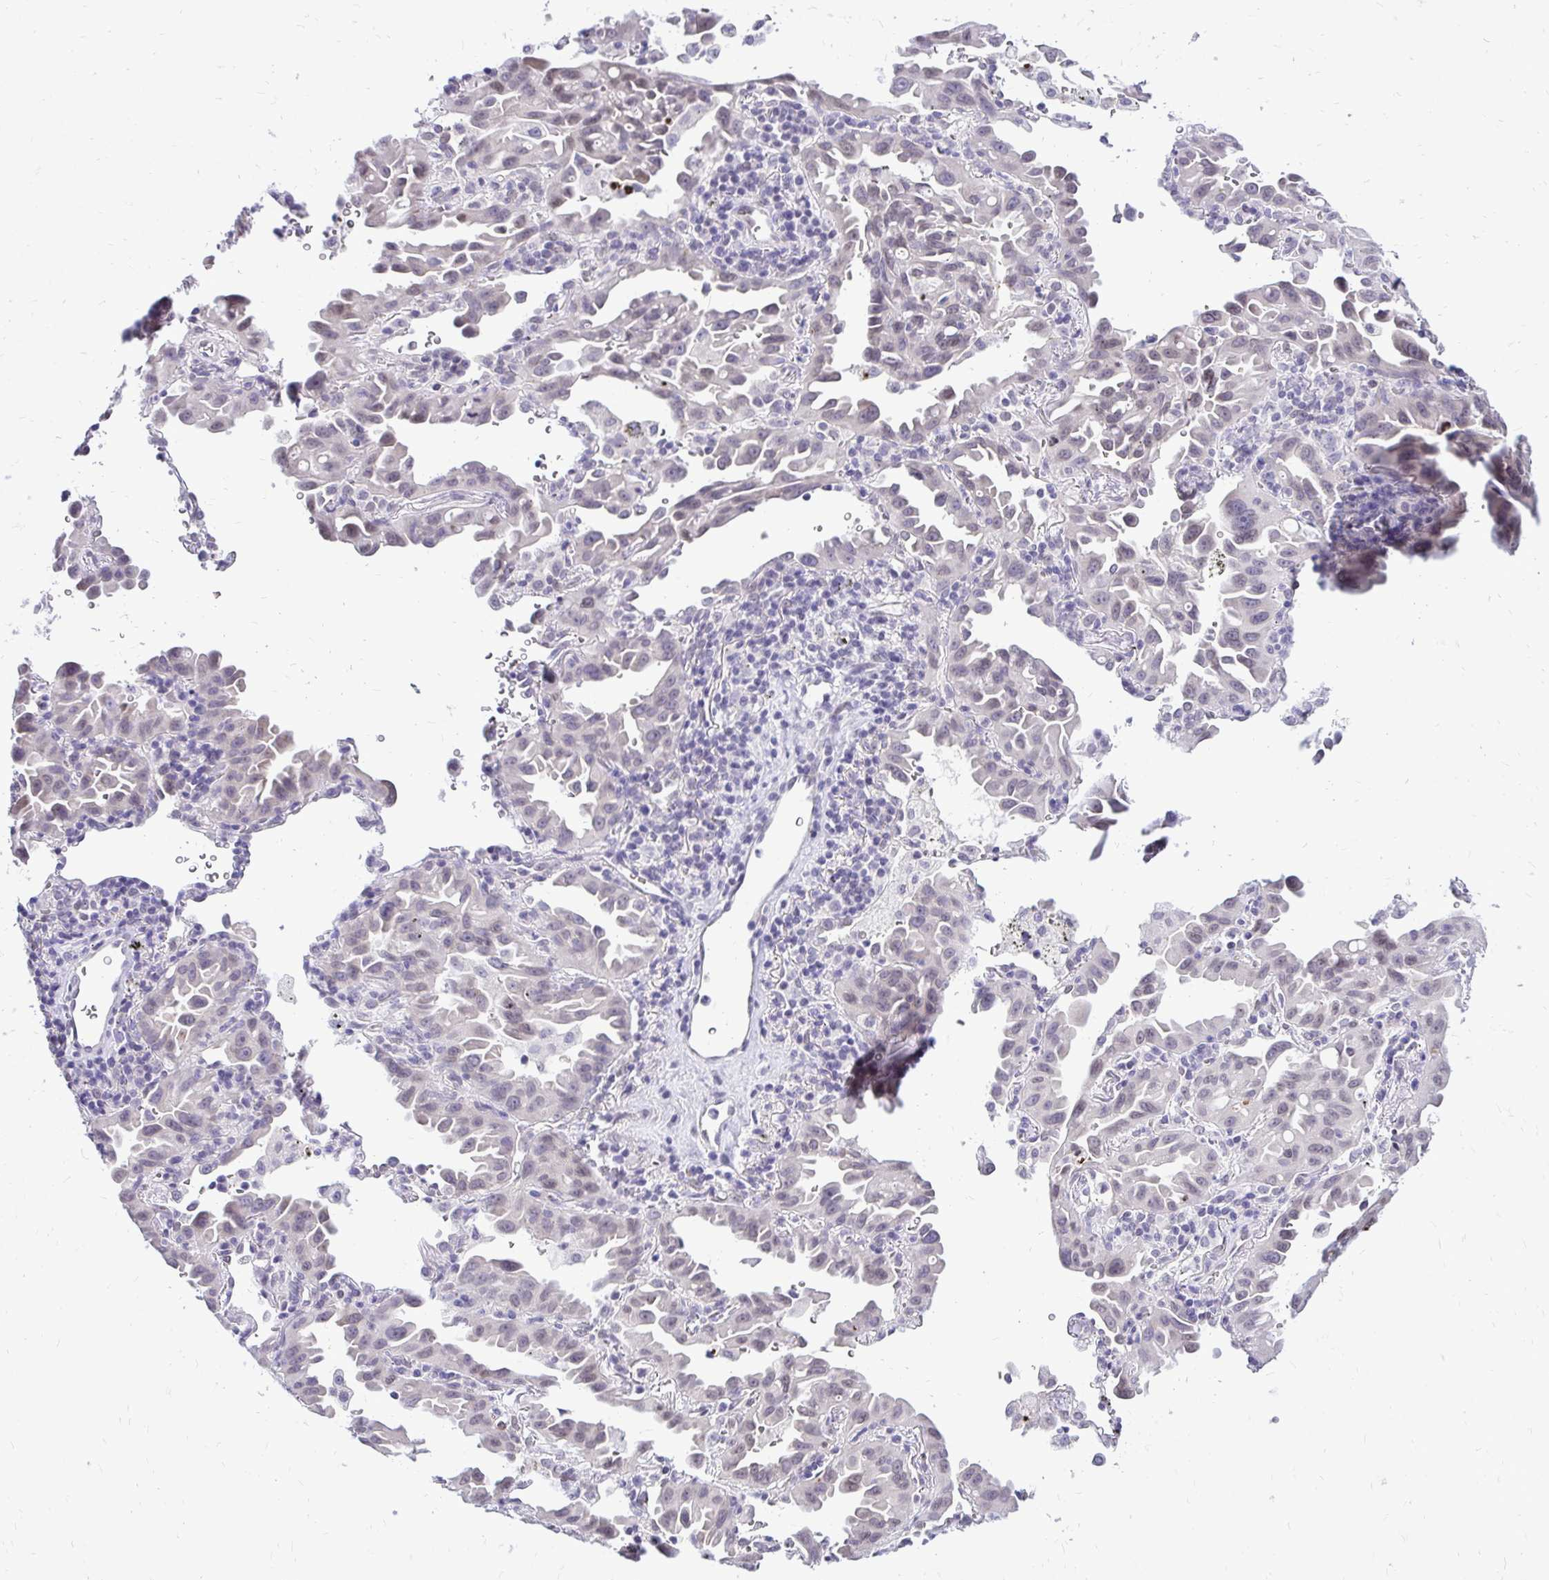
{"staining": {"intensity": "moderate", "quantity": "25%-75%", "location": "cytoplasmic/membranous,nuclear"}, "tissue": "lung cancer", "cell_type": "Tumor cells", "image_type": "cancer", "snomed": [{"axis": "morphology", "description": "Adenocarcinoma, NOS"}, {"axis": "topography", "description": "Lung"}], "caption": "Protein positivity by immunohistochemistry (IHC) demonstrates moderate cytoplasmic/membranous and nuclear positivity in about 25%-75% of tumor cells in lung adenocarcinoma.", "gene": "BANF1", "patient": {"sex": "male", "age": 68}}